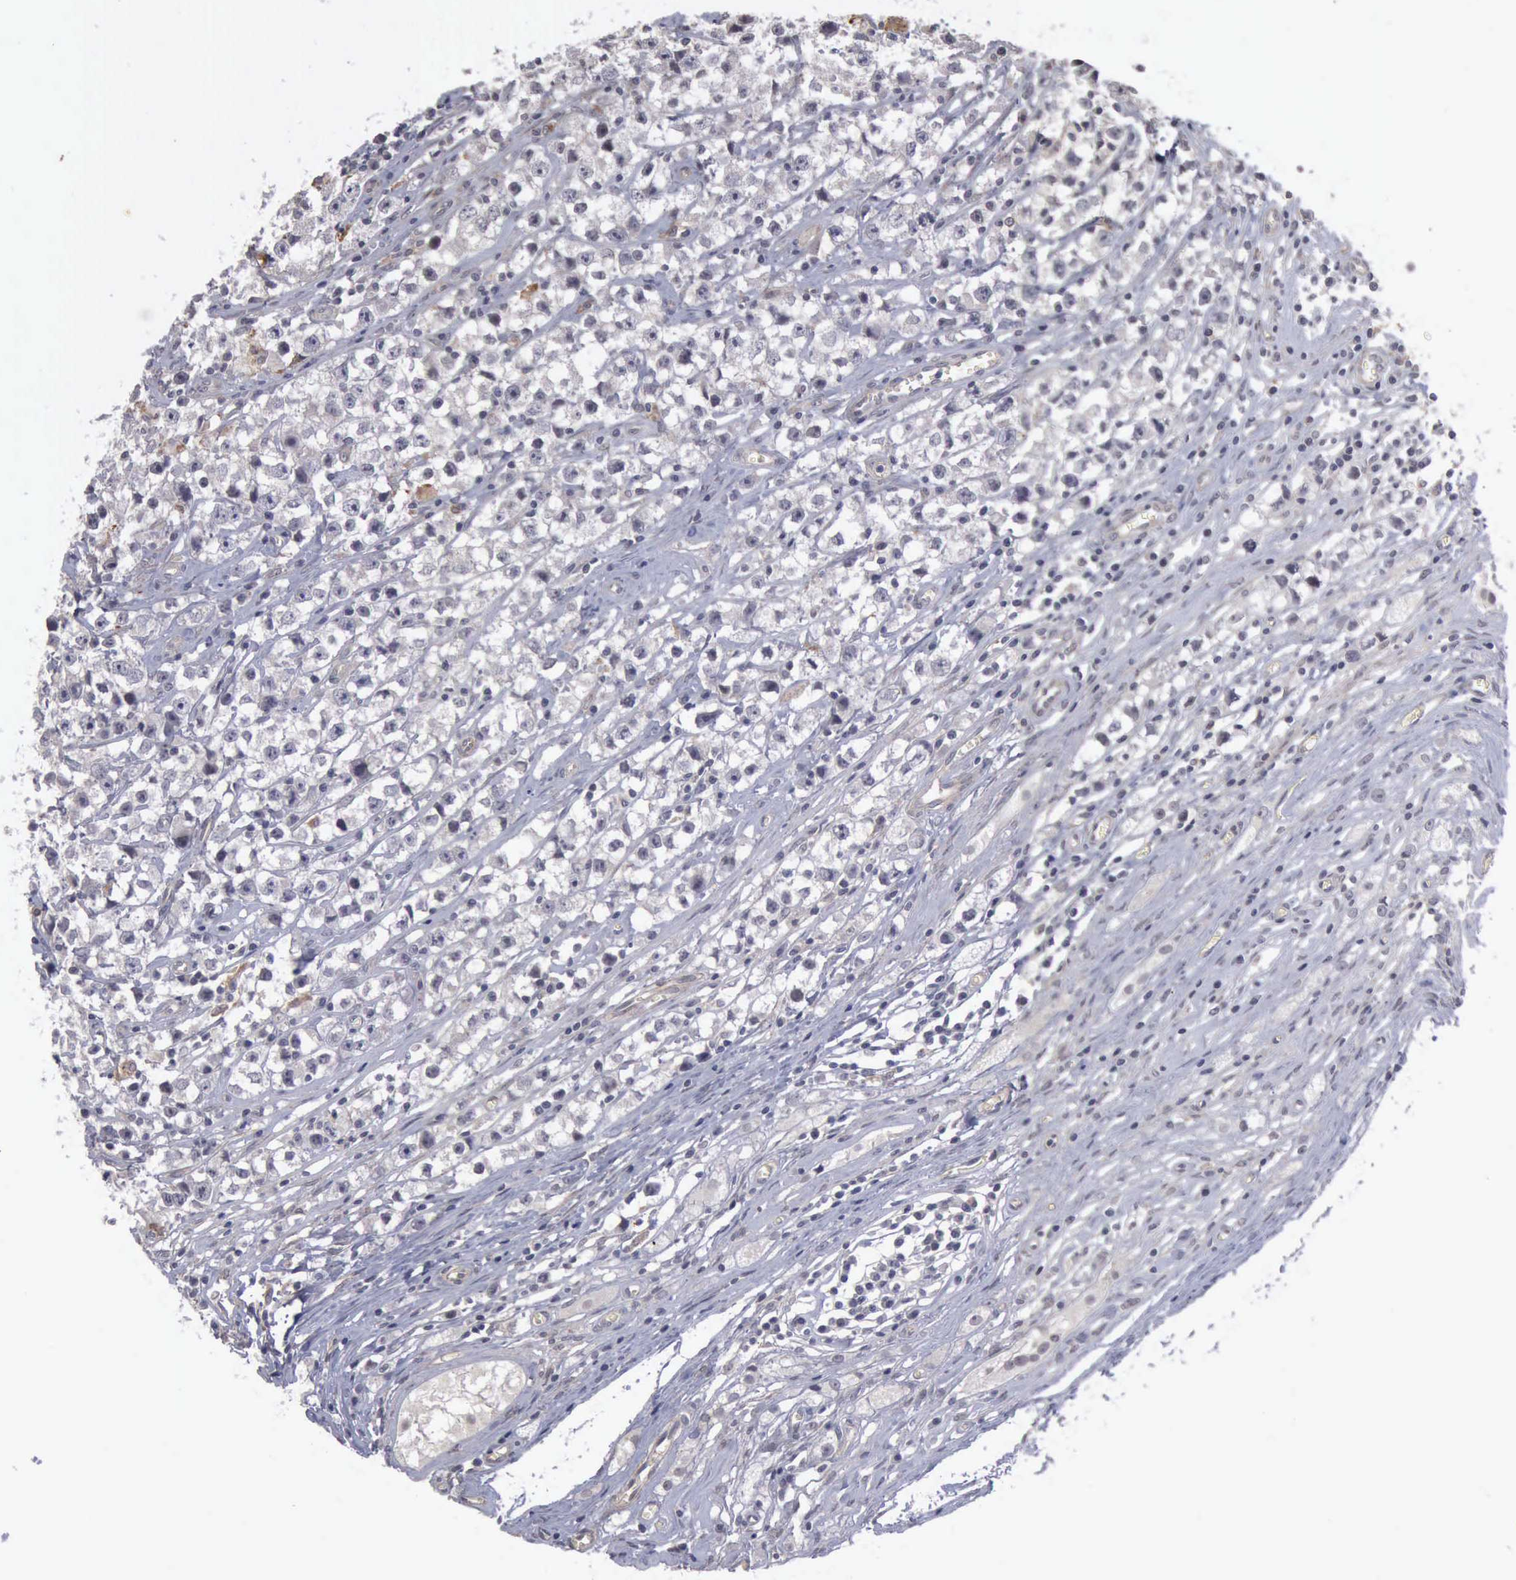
{"staining": {"intensity": "negative", "quantity": "none", "location": "none"}, "tissue": "testis cancer", "cell_type": "Tumor cells", "image_type": "cancer", "snomed": [{"axis": "morphology", "description": "Seminoma, NOS"}, {"axis": "topography", "description": "Testis"}], "caption": "A photomicrograph of testis cancer stained for a protein exhibits no brown staining in tumor cells. The staining is performed using DAB brown chromogen with nuclei counter-stained in using hematoxylin.", "gene": "MMP9", "patient": {"sex": "male", "age": 35}}